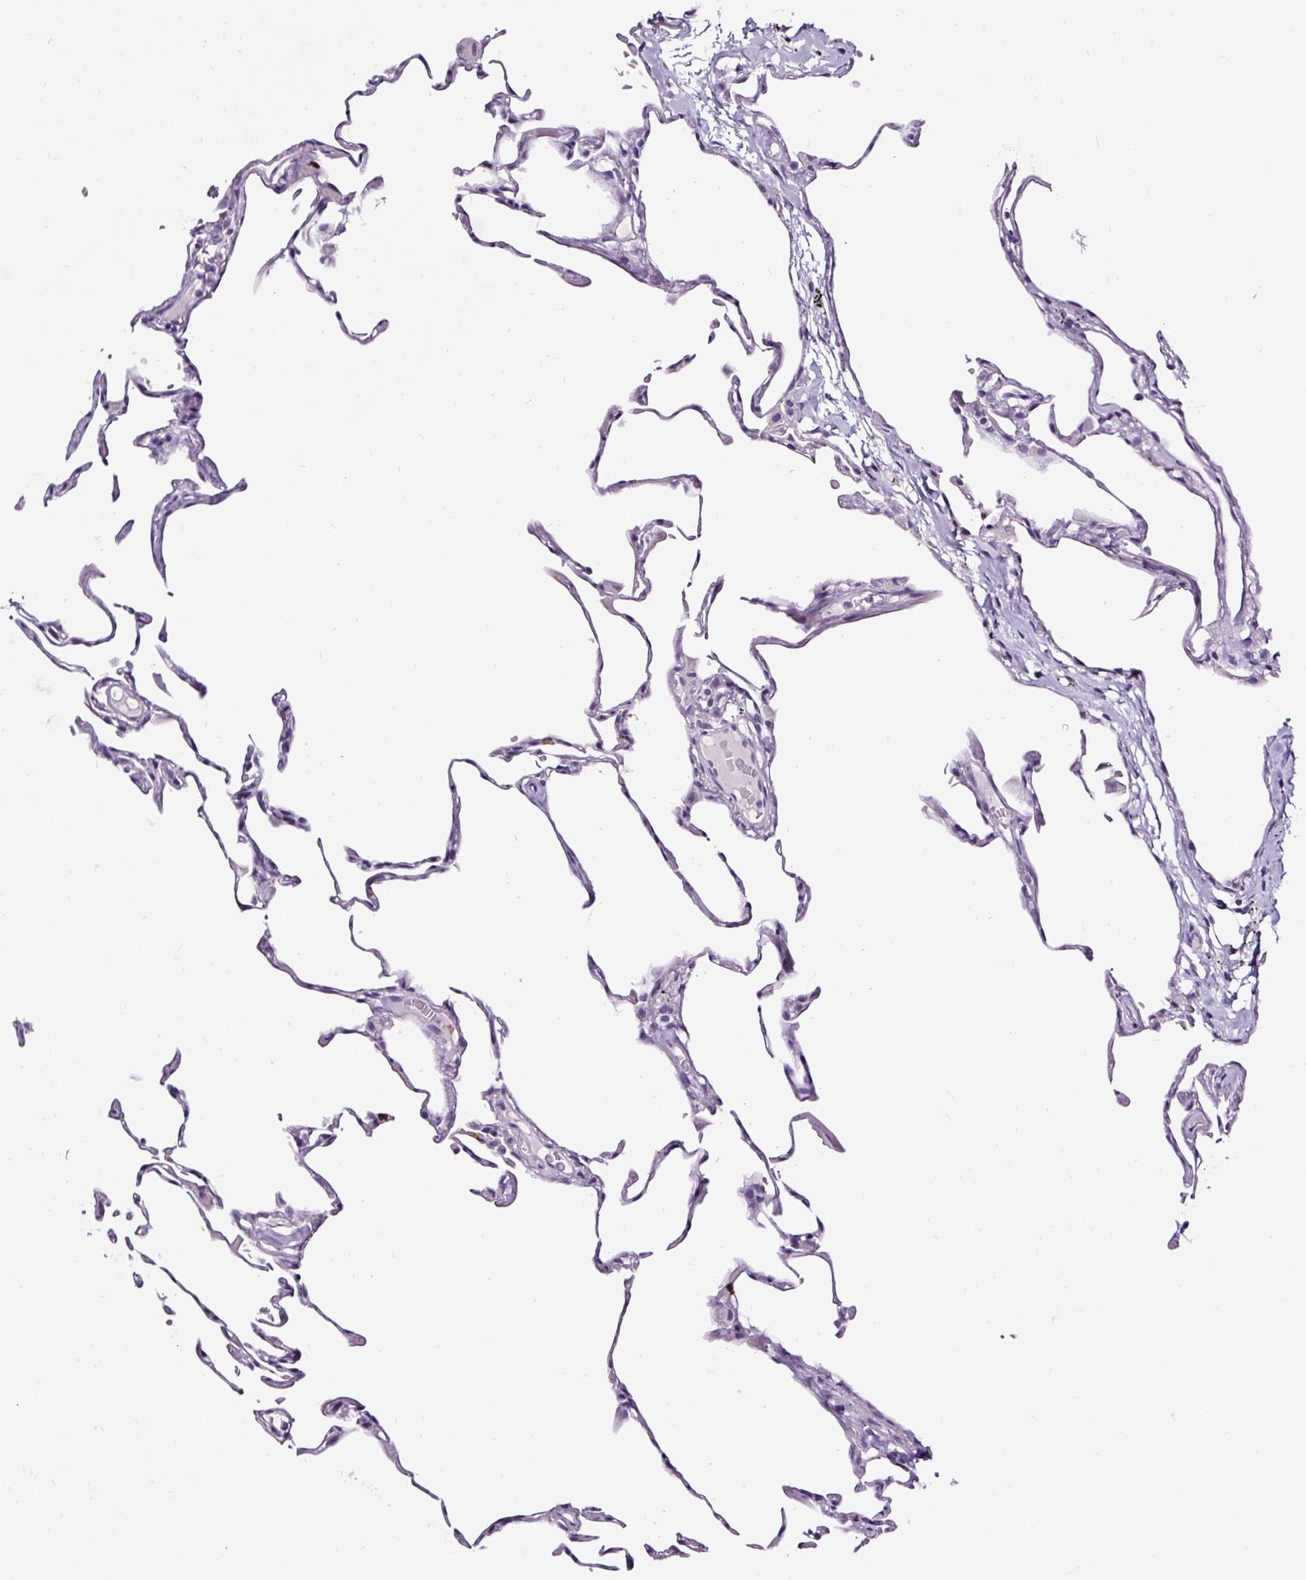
{"staining": {"intensity": "negative", "quantity": "none", "location": "none"}, "tissue": "lung", "cell_type": "Alveolar cells", "image_type": "normal", "snomed": [{"axis": "morphology", "description": "Normal tissue, NOS"}, {"axis": "topography", "description": "Lung"}], "caption": "This is a image of immunohistochemistry (IHC) staining of benign lung, which shows no staining in alveolar cells. The staining was performed using DAB to visualize the protein expression in brown, while the nuclei were stained in blue with hematoxylin (Magnification: 20x).", "gene": "SLC7A8", "patient": {"sex": "female", "age": 57}}